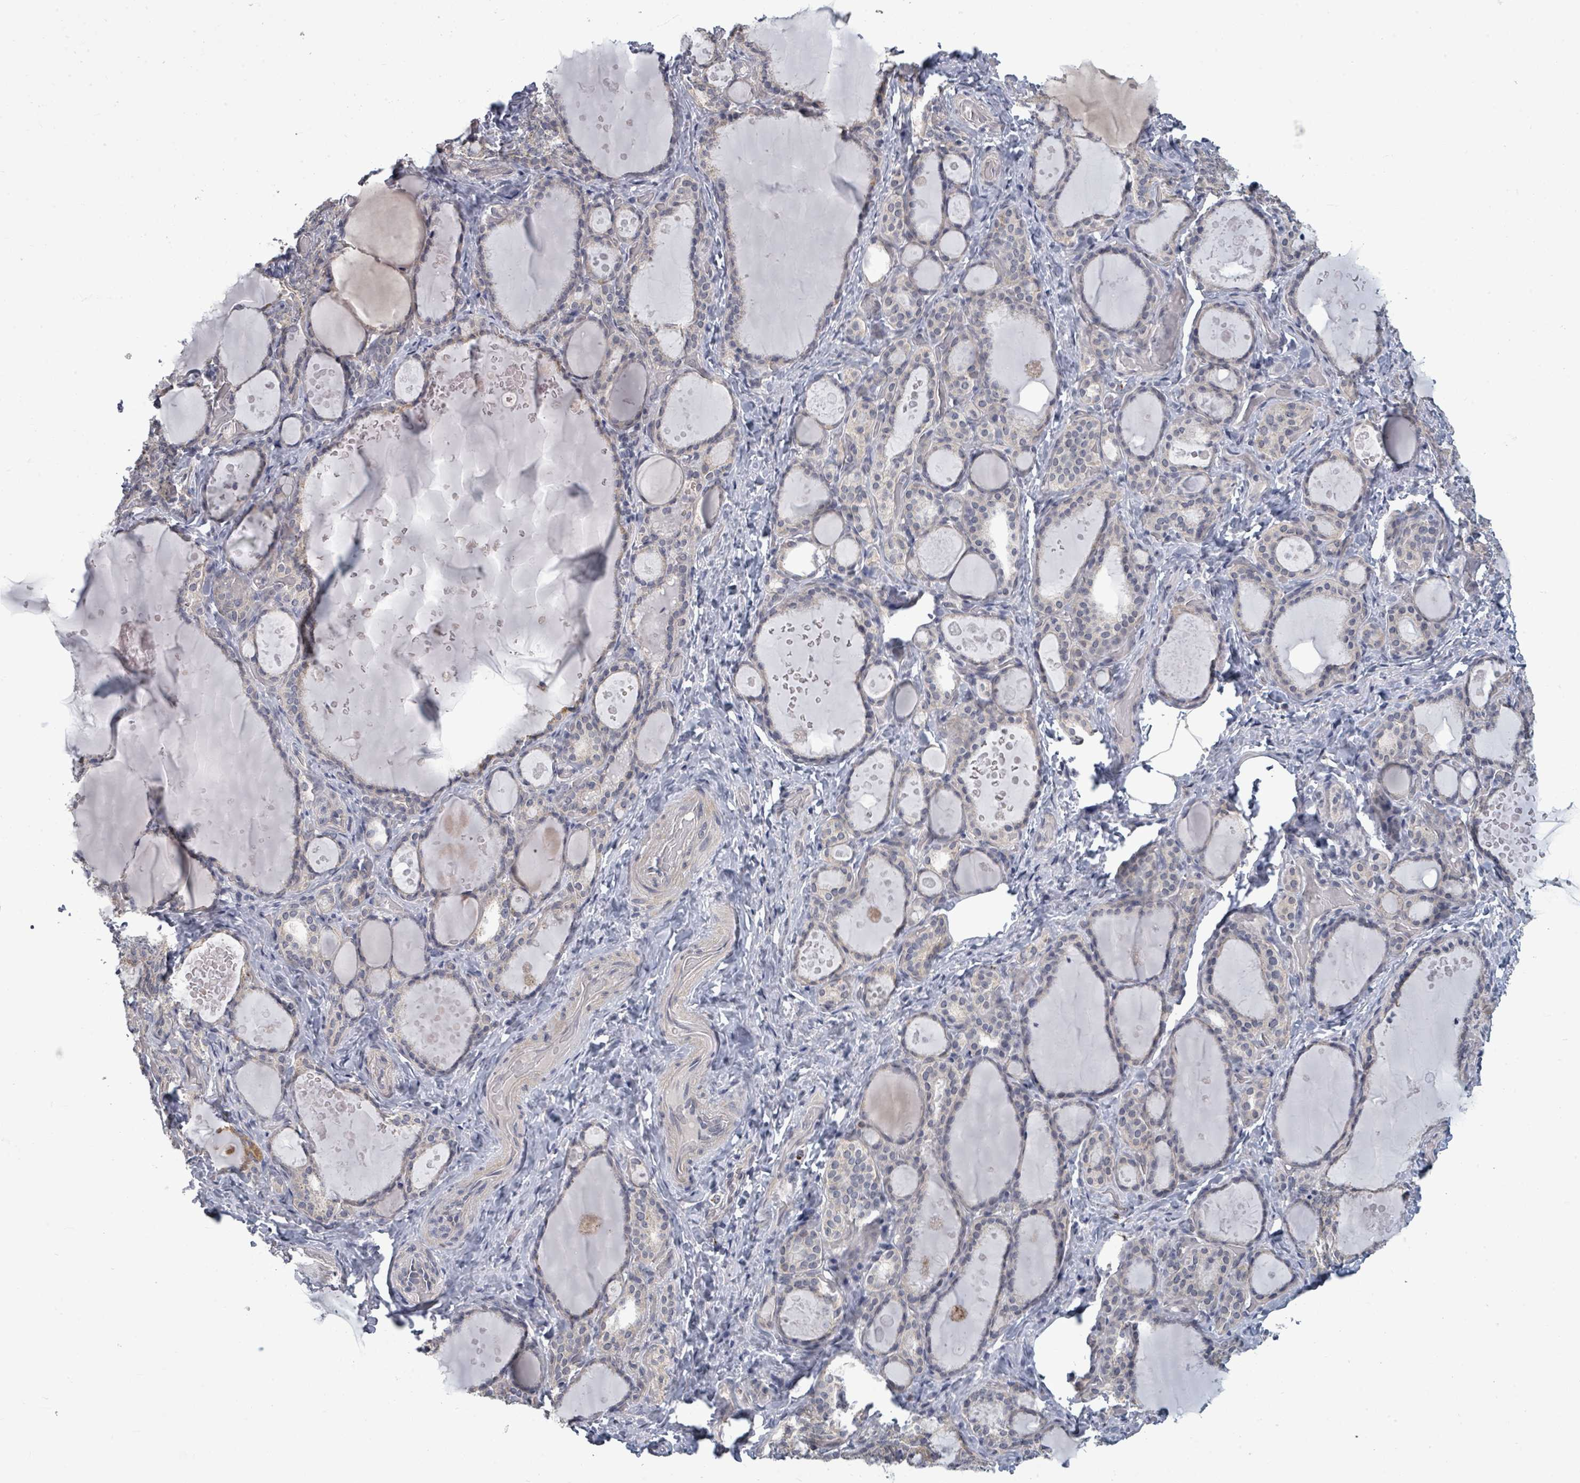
{"staining": {"intensity": "negative", "quantity": "none", "location": "none"}, "tissue": "thyroid gland", "cell_type": "Glandular cells", "image_type": "normal", "snomed": [{"axis": "morphology", "description": "Normal tissue, NOS"}, {"axis": "topography", "description": "Thyroid gland"}], "caption": "Immunohistochemistry (IHC) image of normal thyroid gland: thyroid gland stained with DAB displays no significant protein expression in glandular cells.", "gene": "ASB12", "patient": {"sex": "female", "age": 46}}